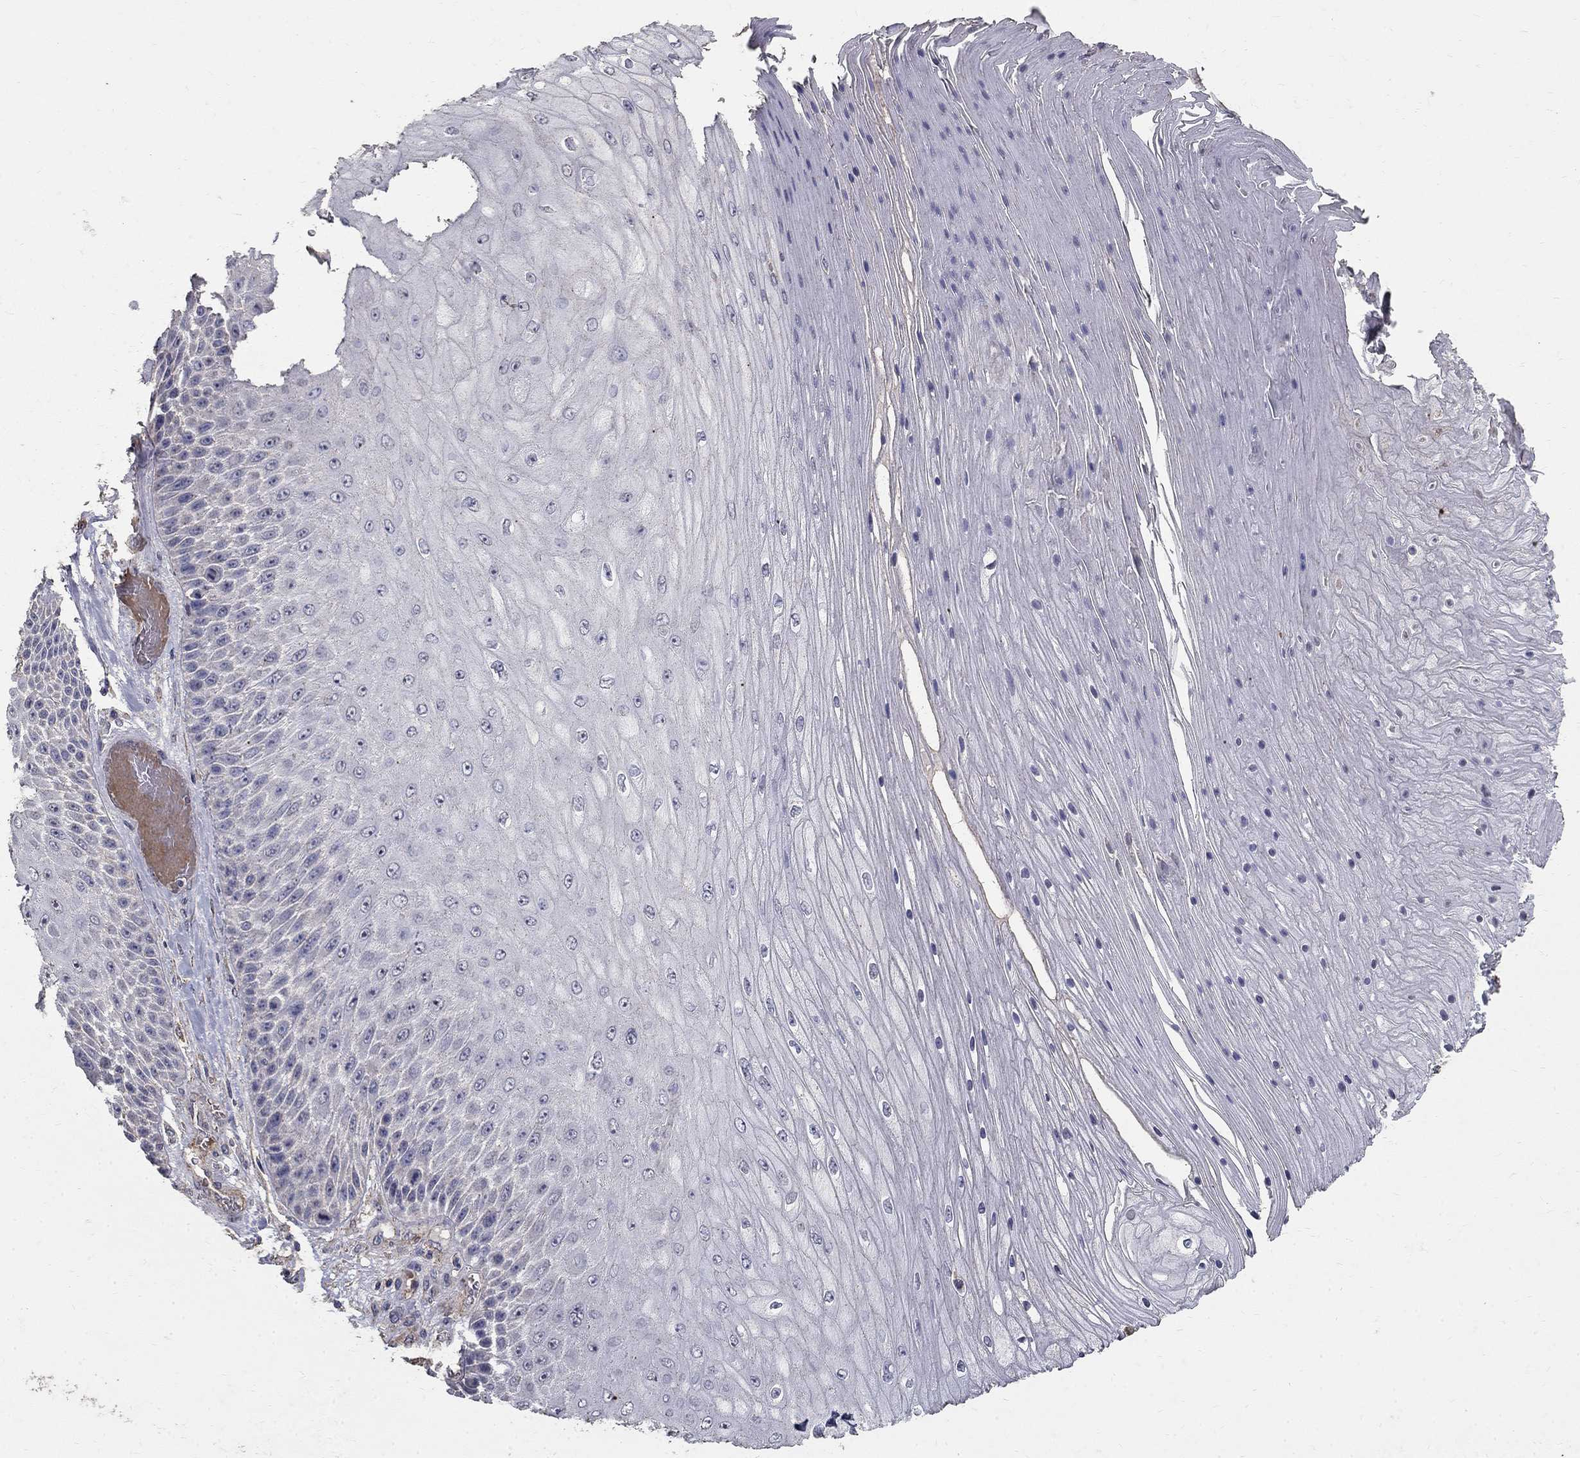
{"staining": {"intensity": "negative", "quantity": "none", "location": "none"}, "tissue": "skin cancer", "cell_type": "Tumor cells", "image_type": "cancer", "snomed": [{"axis": "morphology", "description": "Squamous cell carcinoma, NOS"}, {"axis": "topography", "description": "Skin"}], "caption": "High power microscopy histopathology image of an immunohistochemistry histopathology image of squamous cell carcinoma (skin), revealing no significant expression in tumor cells.", "gene": "MPP2", "patient": {"sex": "male", "age": 62}}